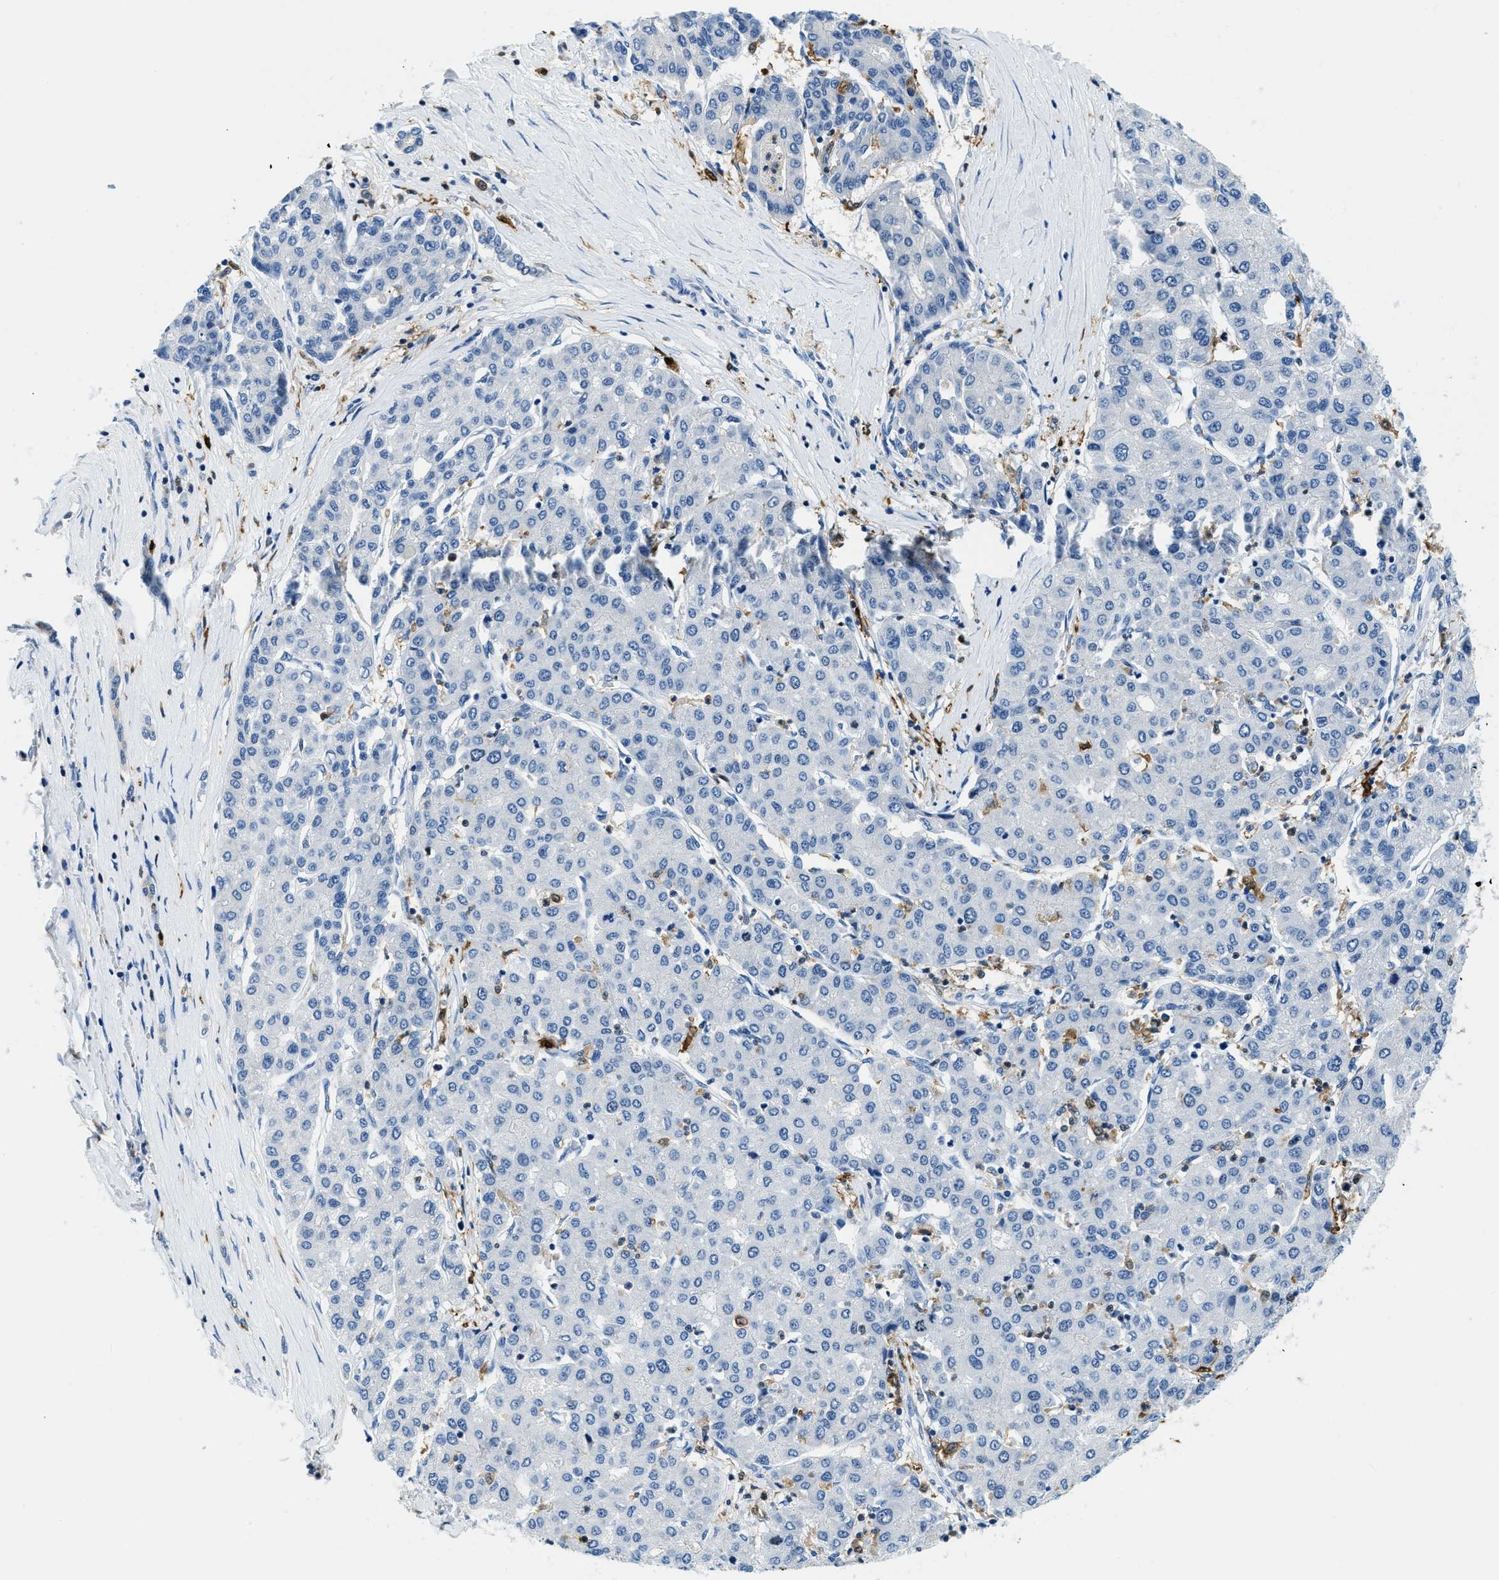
{"staining": {"intensity": "negative", "quantity": "none", "location": "none"}, "tissue": "liver cancer", "cell_type": "Tumor cells", "image_type": "cancer", "snomed": [{"axis": "morphology", "description": "Carcinoma, Hepatocellular, NOS"}, {"axis": "topography", "description": "Liver"}], "caption": "IHC histopathology image of neoplastic tissue: liver hepatocellular carcinoma stained with DAB demonstrates no significant protein positivity in tumor cells. The staining is performed using DAB (3,3'-diaminobenzidine) brown chromogen with nuclei counter-stained in using hematoxylin.", "gene": "CAPG", "patient": {"sex": "male", "age": 65}}